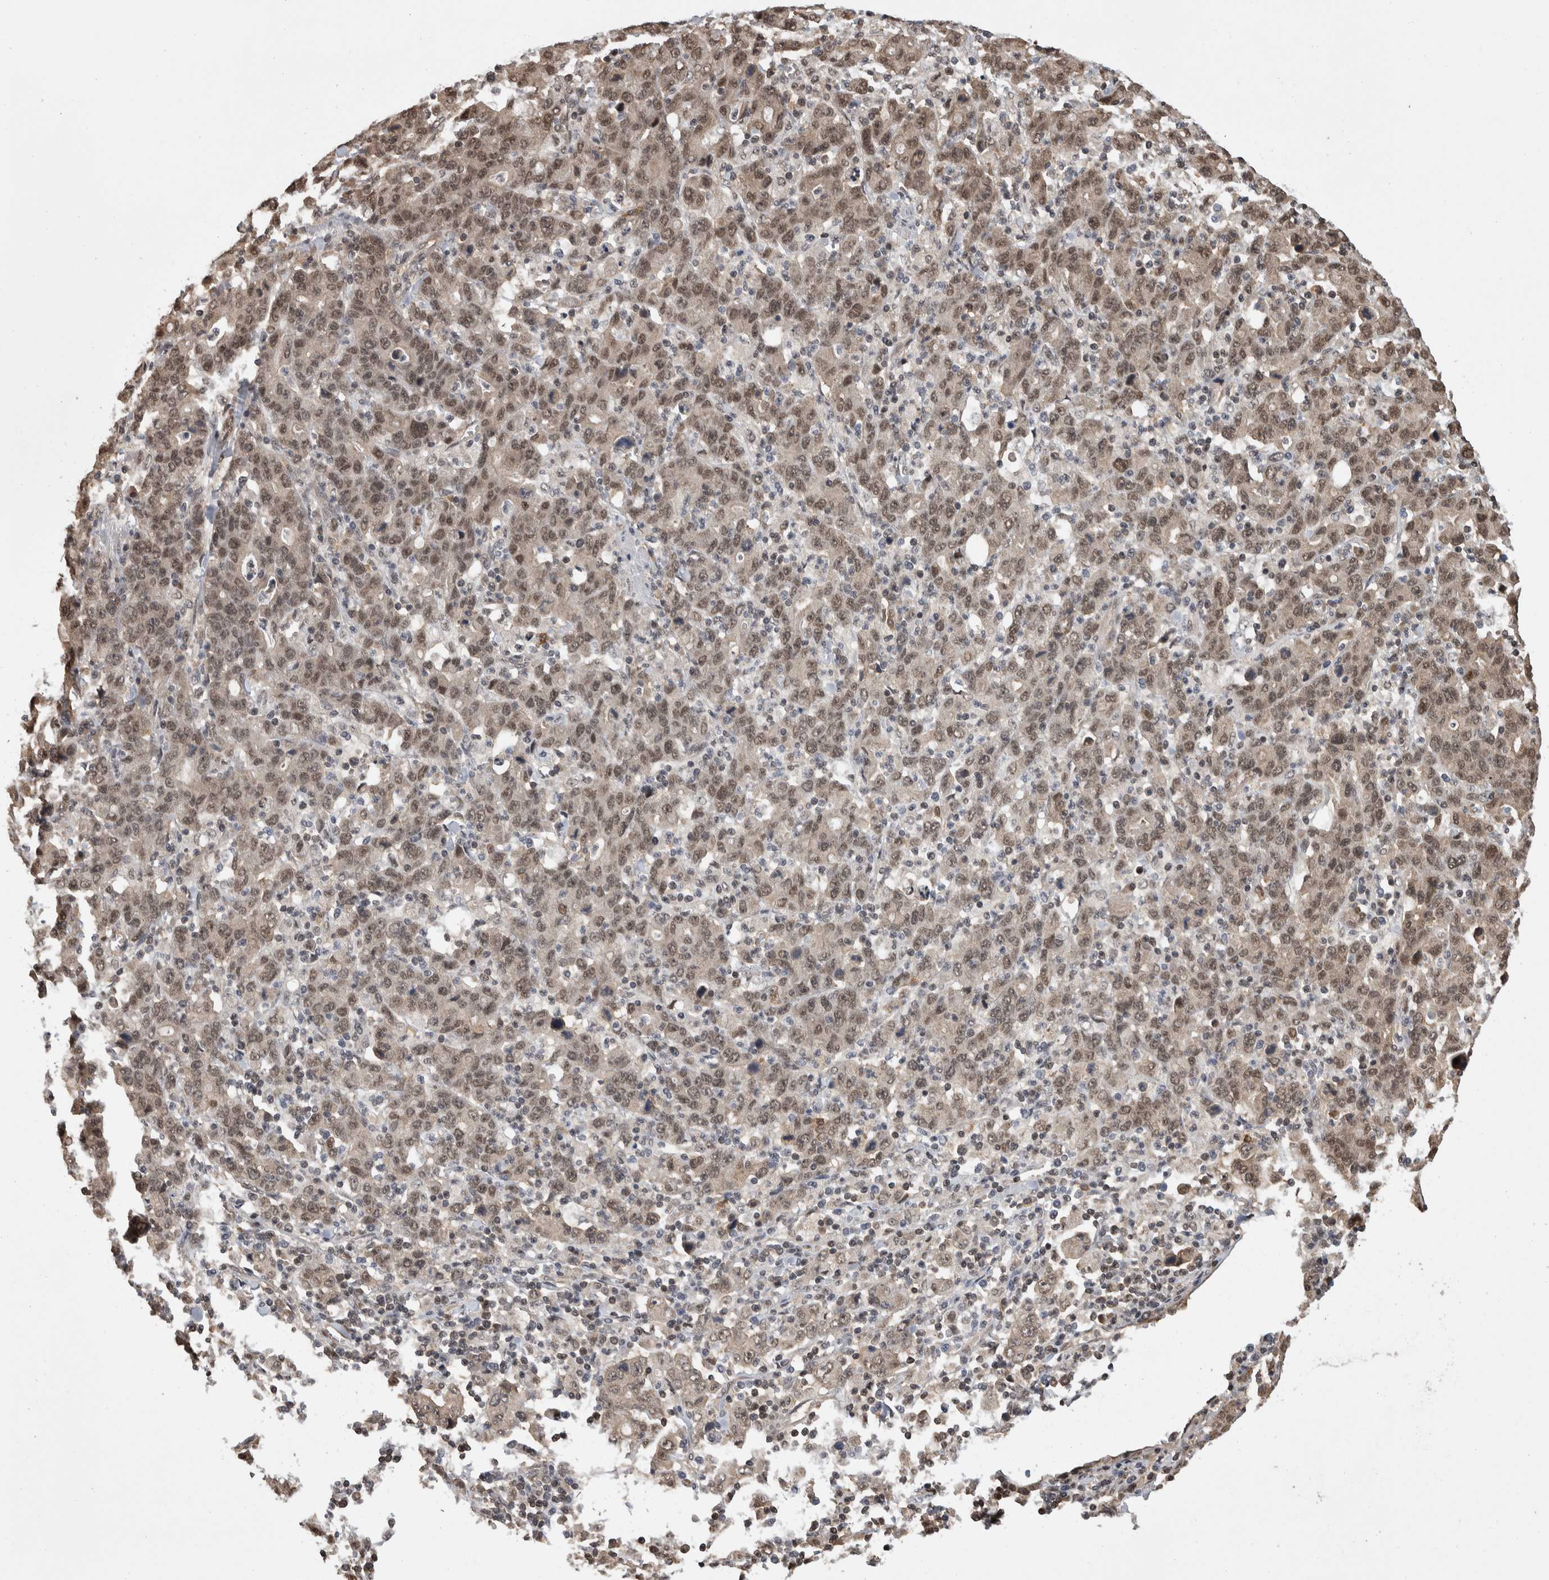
{"staining": {"intensity": "moderate", "quantity": ">75%", "location": "nuclear"}, "tissue": "stomach cancer", "cell_type": "Tumor cells", "image_type": "cancer", "snomed": [{"axis": "morphology", "description": "Adenocarcinoma, NOS"}, {"axis": "topography", "description": "Stomach, upper"}], "caption": "Moderate nuclear protein staining is identified in approximately >75% of tumor cells in stomach cancer (adenocarcinoma).", "gene": "ZNF592", "patient": {"sex": "male", "age": 69}}